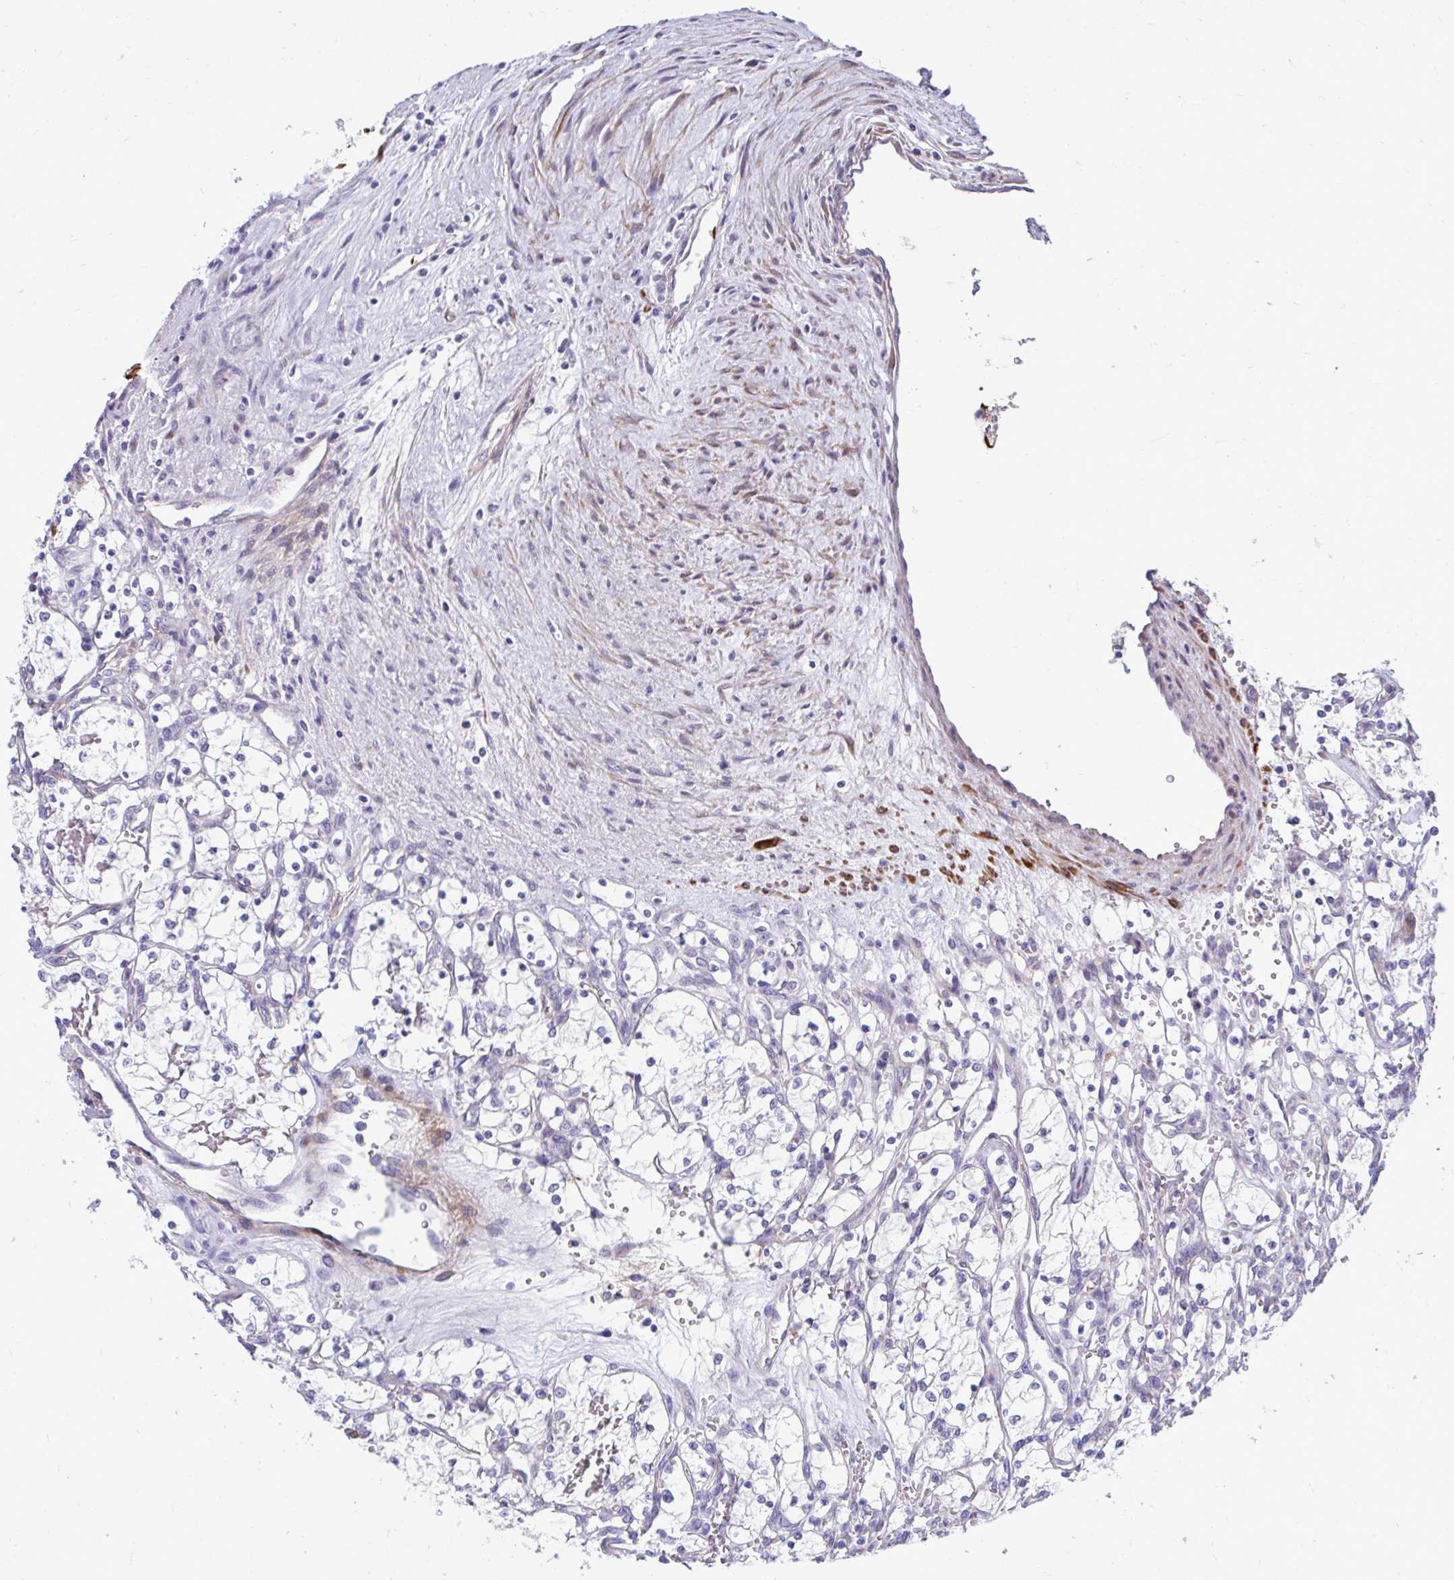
{"staining": {"intensity": "negative", "quantity": "none", "location": "none"}, "tissue": "renal cancer", "cell_type": "Tumor cells", "image_type": "cancer", "snomed": [{"axis": "morphology", "description": "Adenocarcinoma, NOS"}, {"axis": "topography", "description": "Kidney"}], "caption": "Renal adenocarcinoma was stained to show a protein in brown. There is no significant staining in tumor cells.", "gene": "PIGZ", "patient": {"sex": "female", "age": 69}}